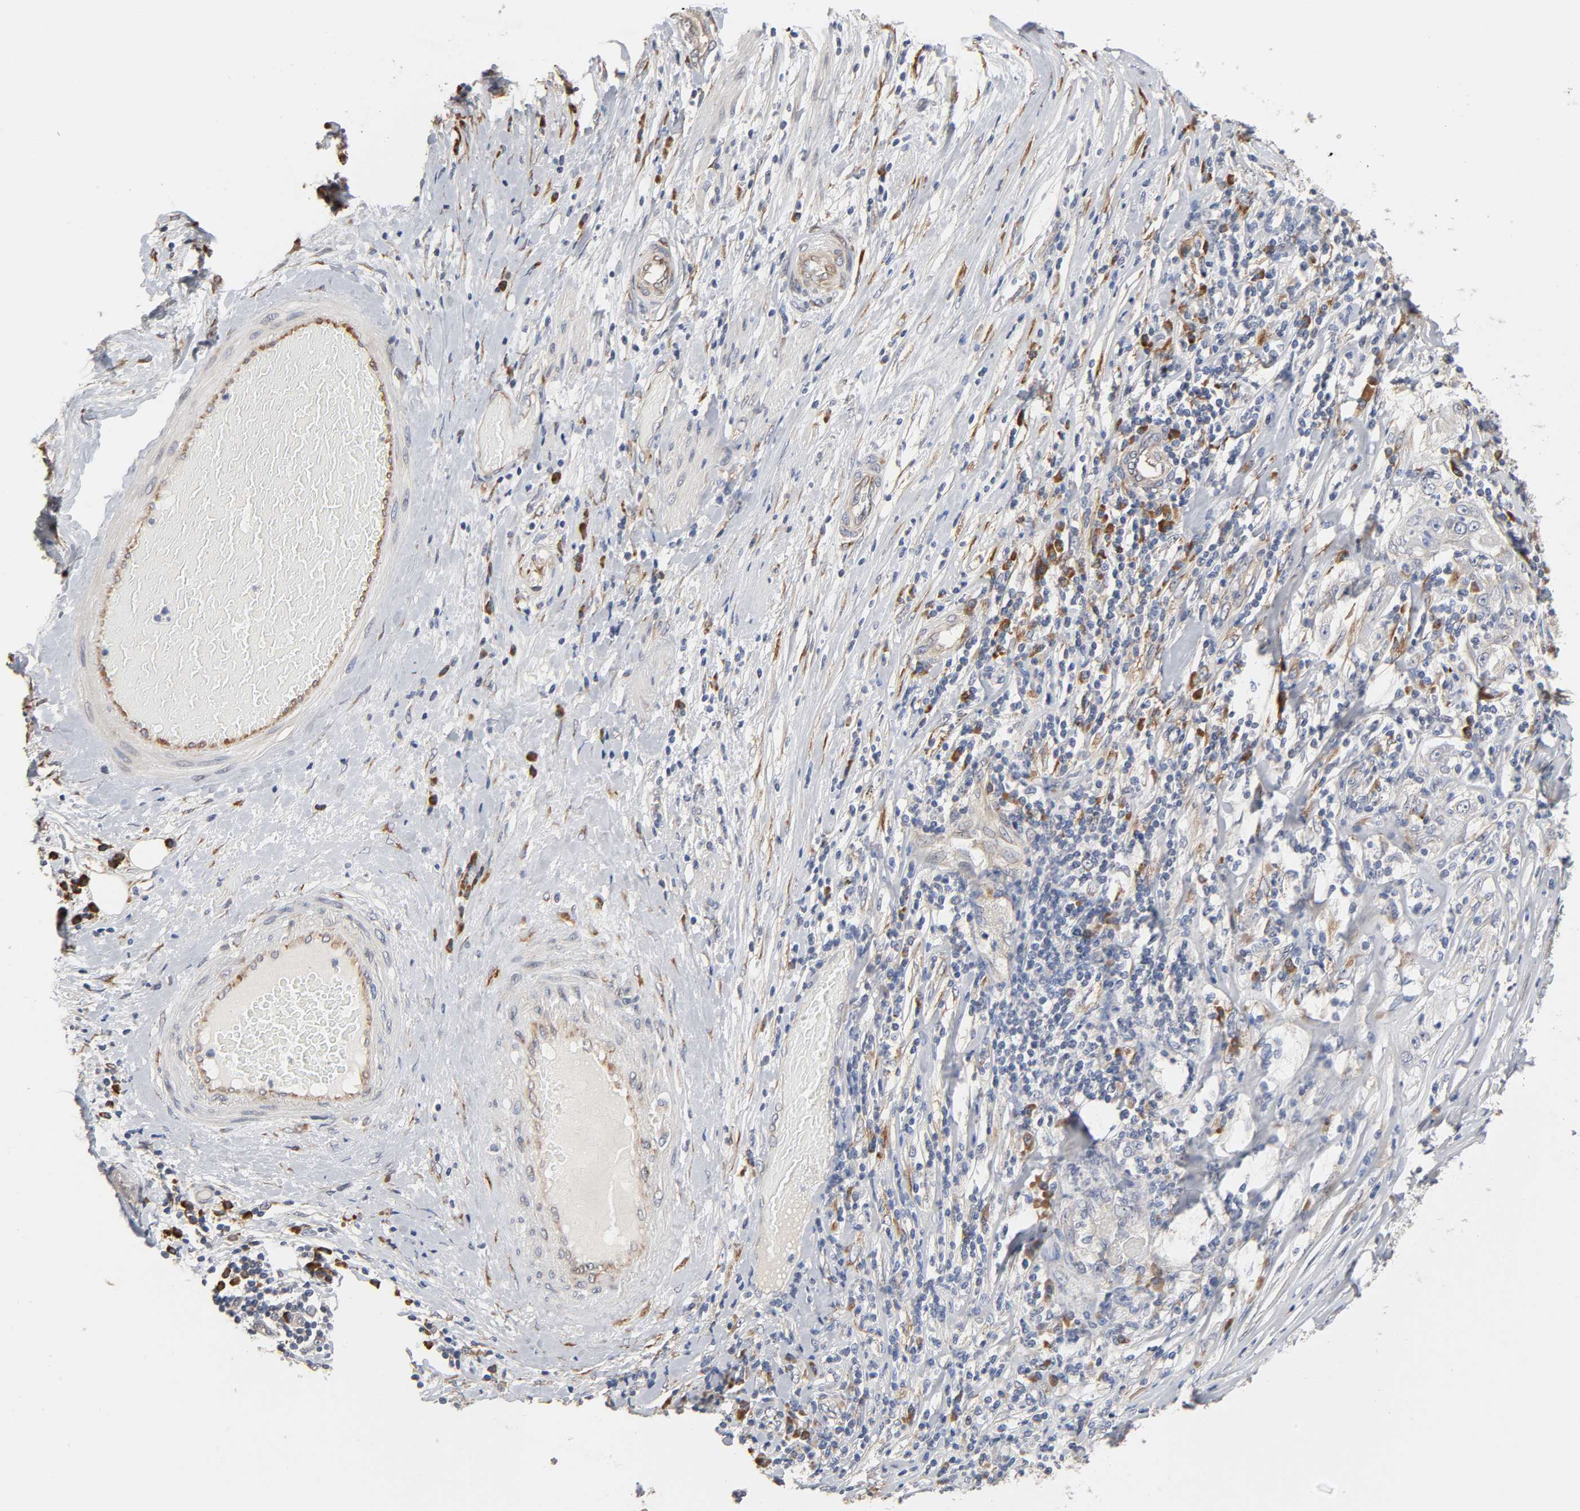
{"staining": {"intensity": "negative", "quantity": "none", "location": "none"}, "tissue": "lung cancer", "cell_type": "Tumor cells", "image_type": "cancer", "snomed": [{"axis": "morphology", "description": "Inflammation, NOS"}, {"axis": "morphology", "description": "Squamous cell carcinoma, NOS"}, {"axis": "topography", "description": "Lymph node"}, {"axis": "topography", "description": "Soft tissue"}, {"axis": "topography", "description": "Lung"}], "caption": "IHC histopathology image of neoplastic tissue: human lung cancer (squamous cell carcinoma) stained with DAB shows no significant protein positivity in tumor cells.", "gene": "HDLBP", "patient": {"sex": "male", "age": 66}}